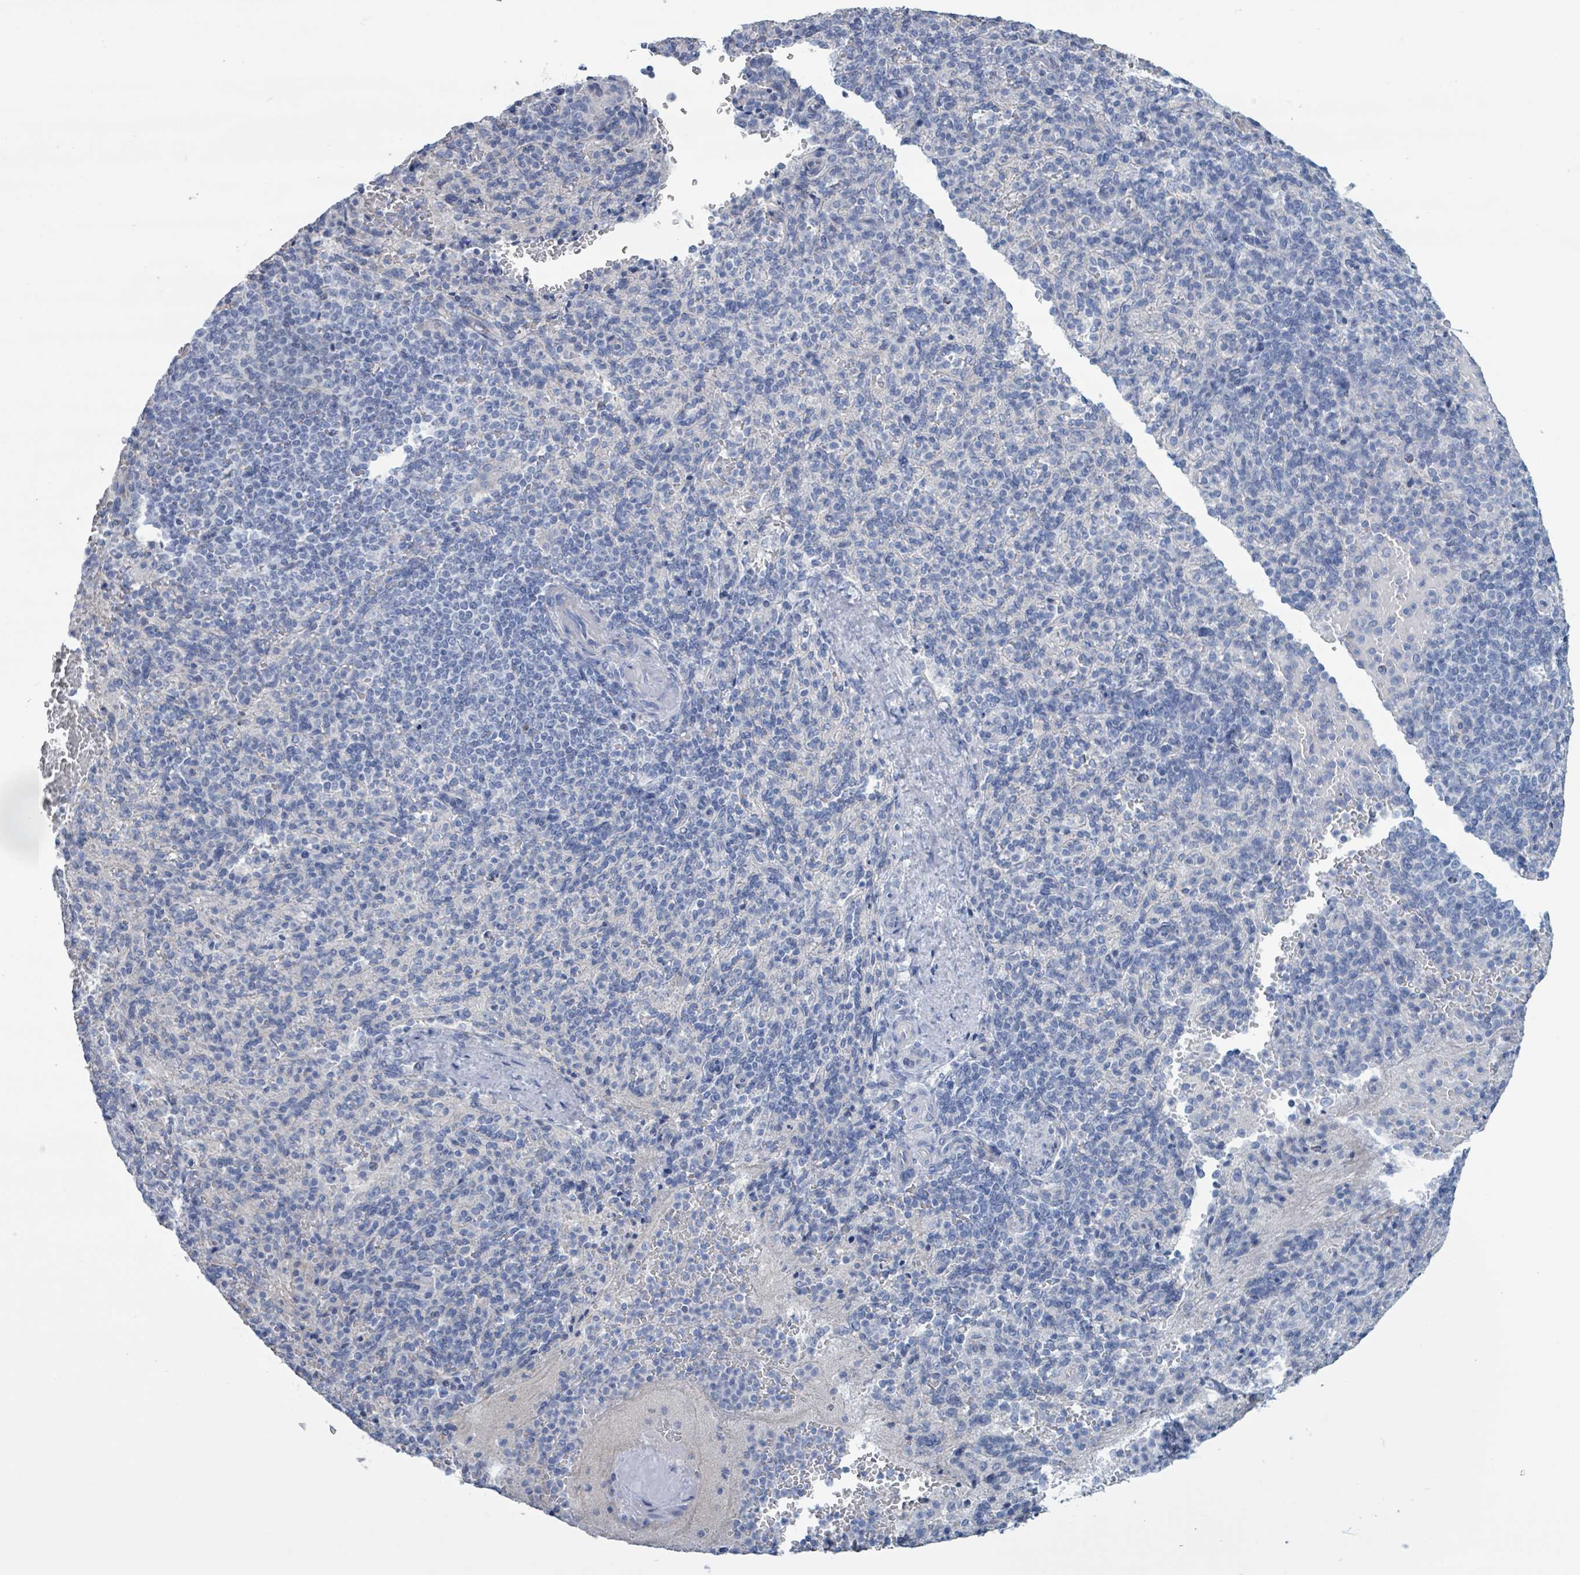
{"staining": {"intensity": "negative", "quantity": "none", "location": "none"}, "tissue": "spleen", "cell_type": "Cells in red pulp", "image_type": "normal", "snomed": [{"axis": "morphology", "description": "Normal tissue, NOS"}, {"axis": "topography", "description": "Spleen"}], "caption": "The micrograph exhibits no significant staining in cells in red pulp of spleen.", "gene": "CT45A10", "patient": {"sex": "female", "age": 74}}